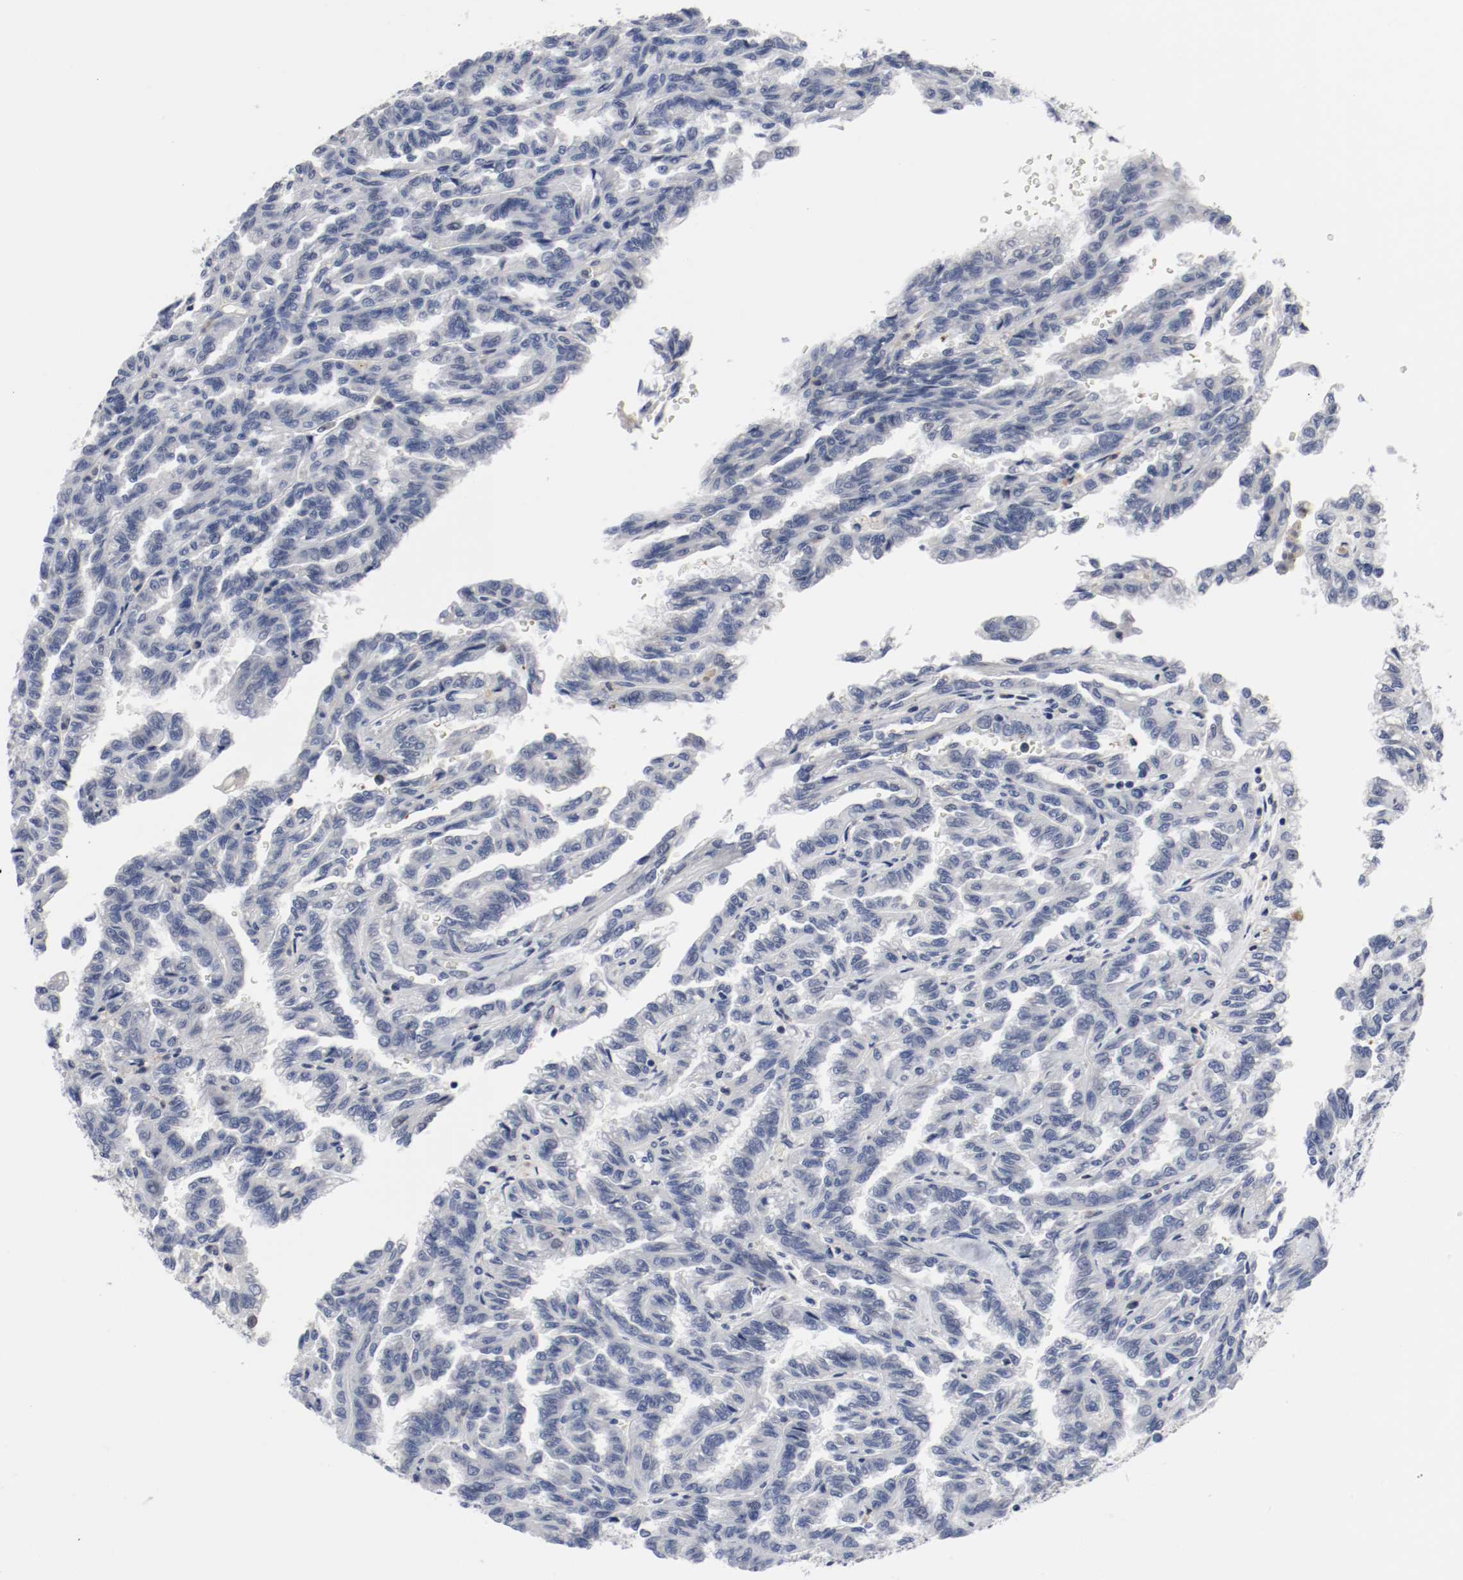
{"staining": {"intensity": "negative", "quantity": "none", "location": "none"}, "tissue": "renal cancer", "cell_type": "Tumor cells", "image_type": "cancer", "snomed": [{"axis": "morphology", "description": "Inflammation, NOS"}, {"axis": "morphology", "description": "Adenocarcinoma, NOS"}, {"axis": "topography", "description": "Kidney"}], "caption": "Tumor cells show no significant protein expression in renal cancer (adenocarcinoma).", "gene": "MCM6", "patient": {"sex": "male", "age": 68}}